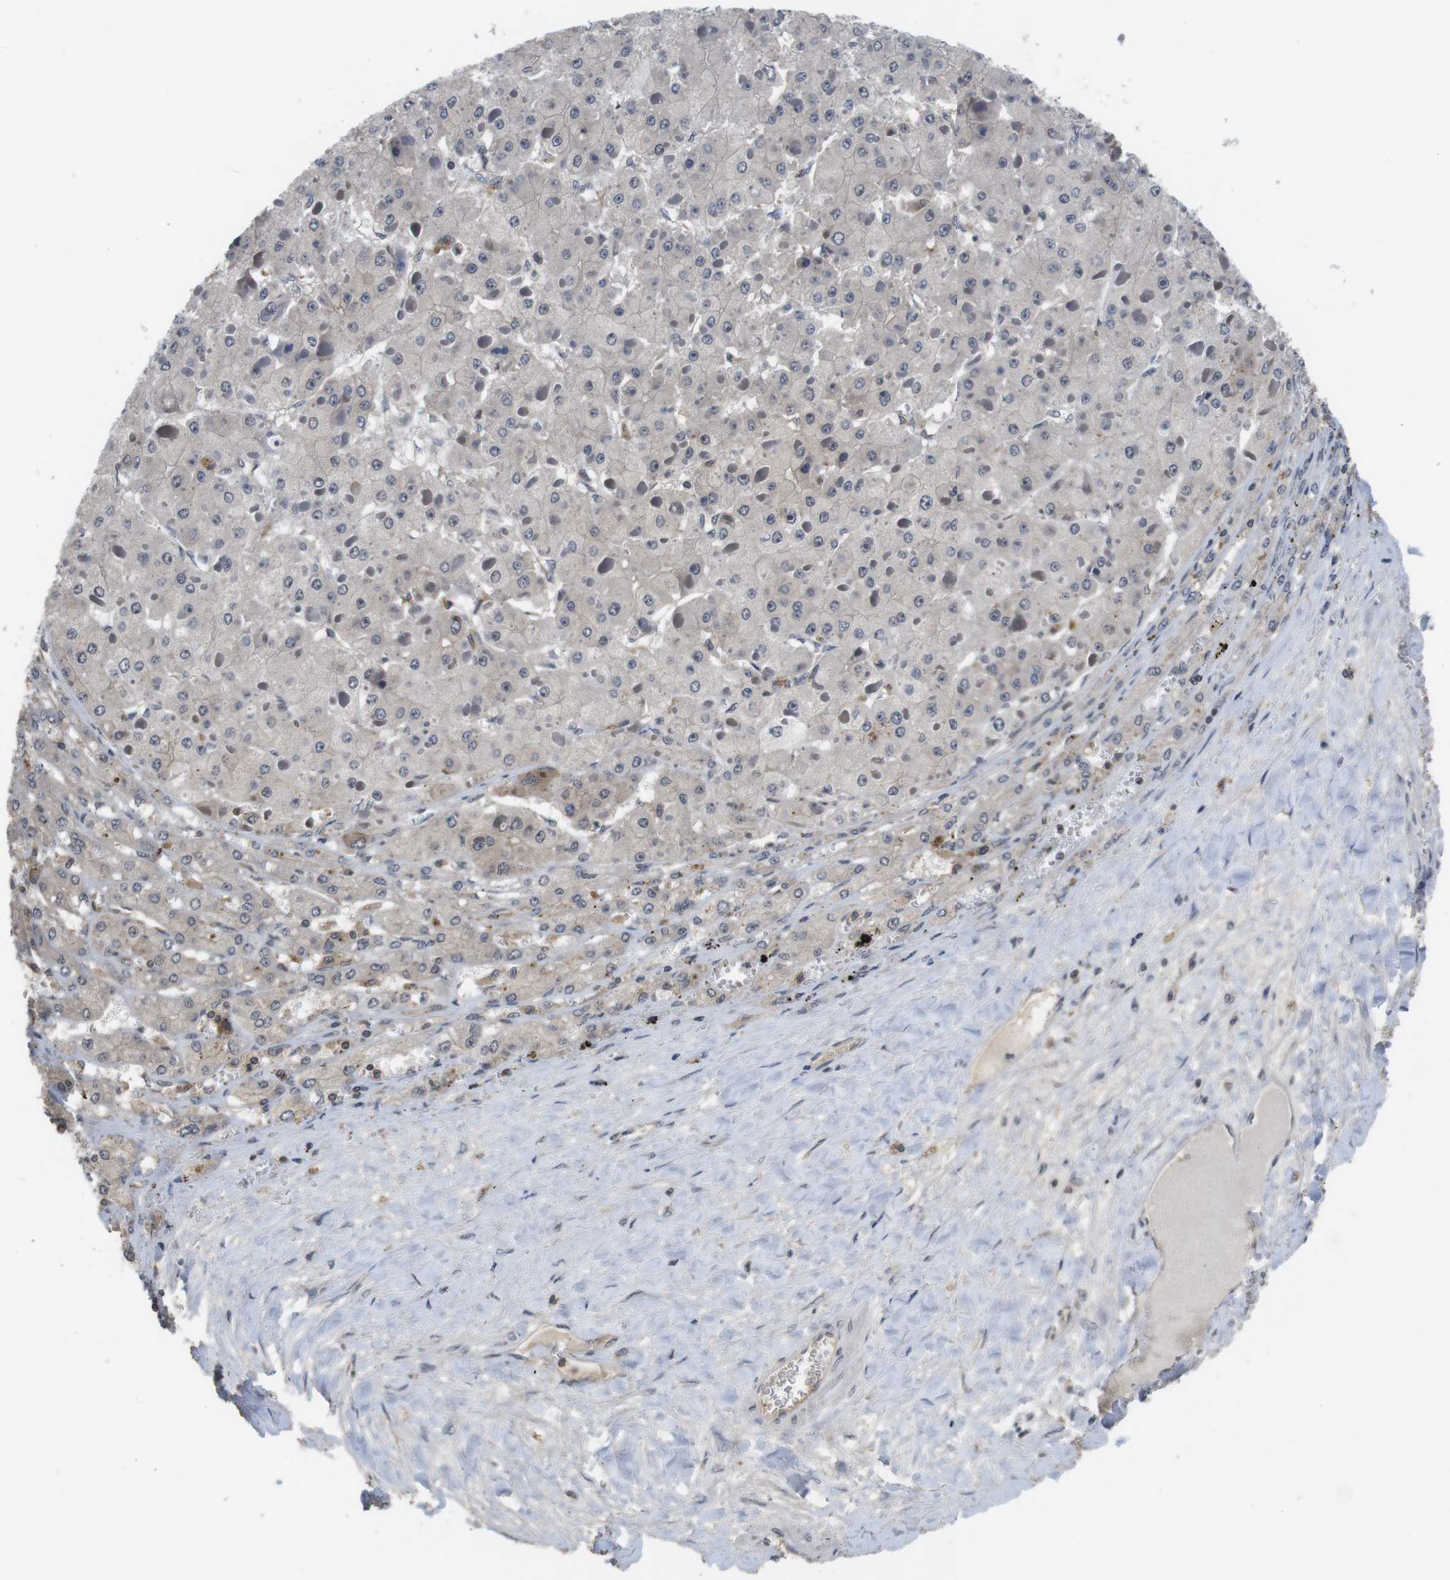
{"staining": {"intensity": "negative", "quantity": "none", "location": "none"}, "tissue": "liver cancer", "cell_type": "Tumor cells", "image_type": "cancer", "snomed": [{"axis": "morphology", "description": "Carcinoma, Hepatocellular, NOS"}, {"axis": "topography", "description": "Liver"}], "caption": "Immunohistochemistry histopathology image of hepatocellular carcinoma (liver) stained for a protein (brown), which exhibits no staining in tumor cells. The staining was performed using DAB (3,3'-diaminobenzidine) to visualize the protein expression in brown, while the nuclei were stained in blue with hematoxylin (Magnification: 20x).", "gene": "FADD", "patient": {"sex": "female", "age": 73}}